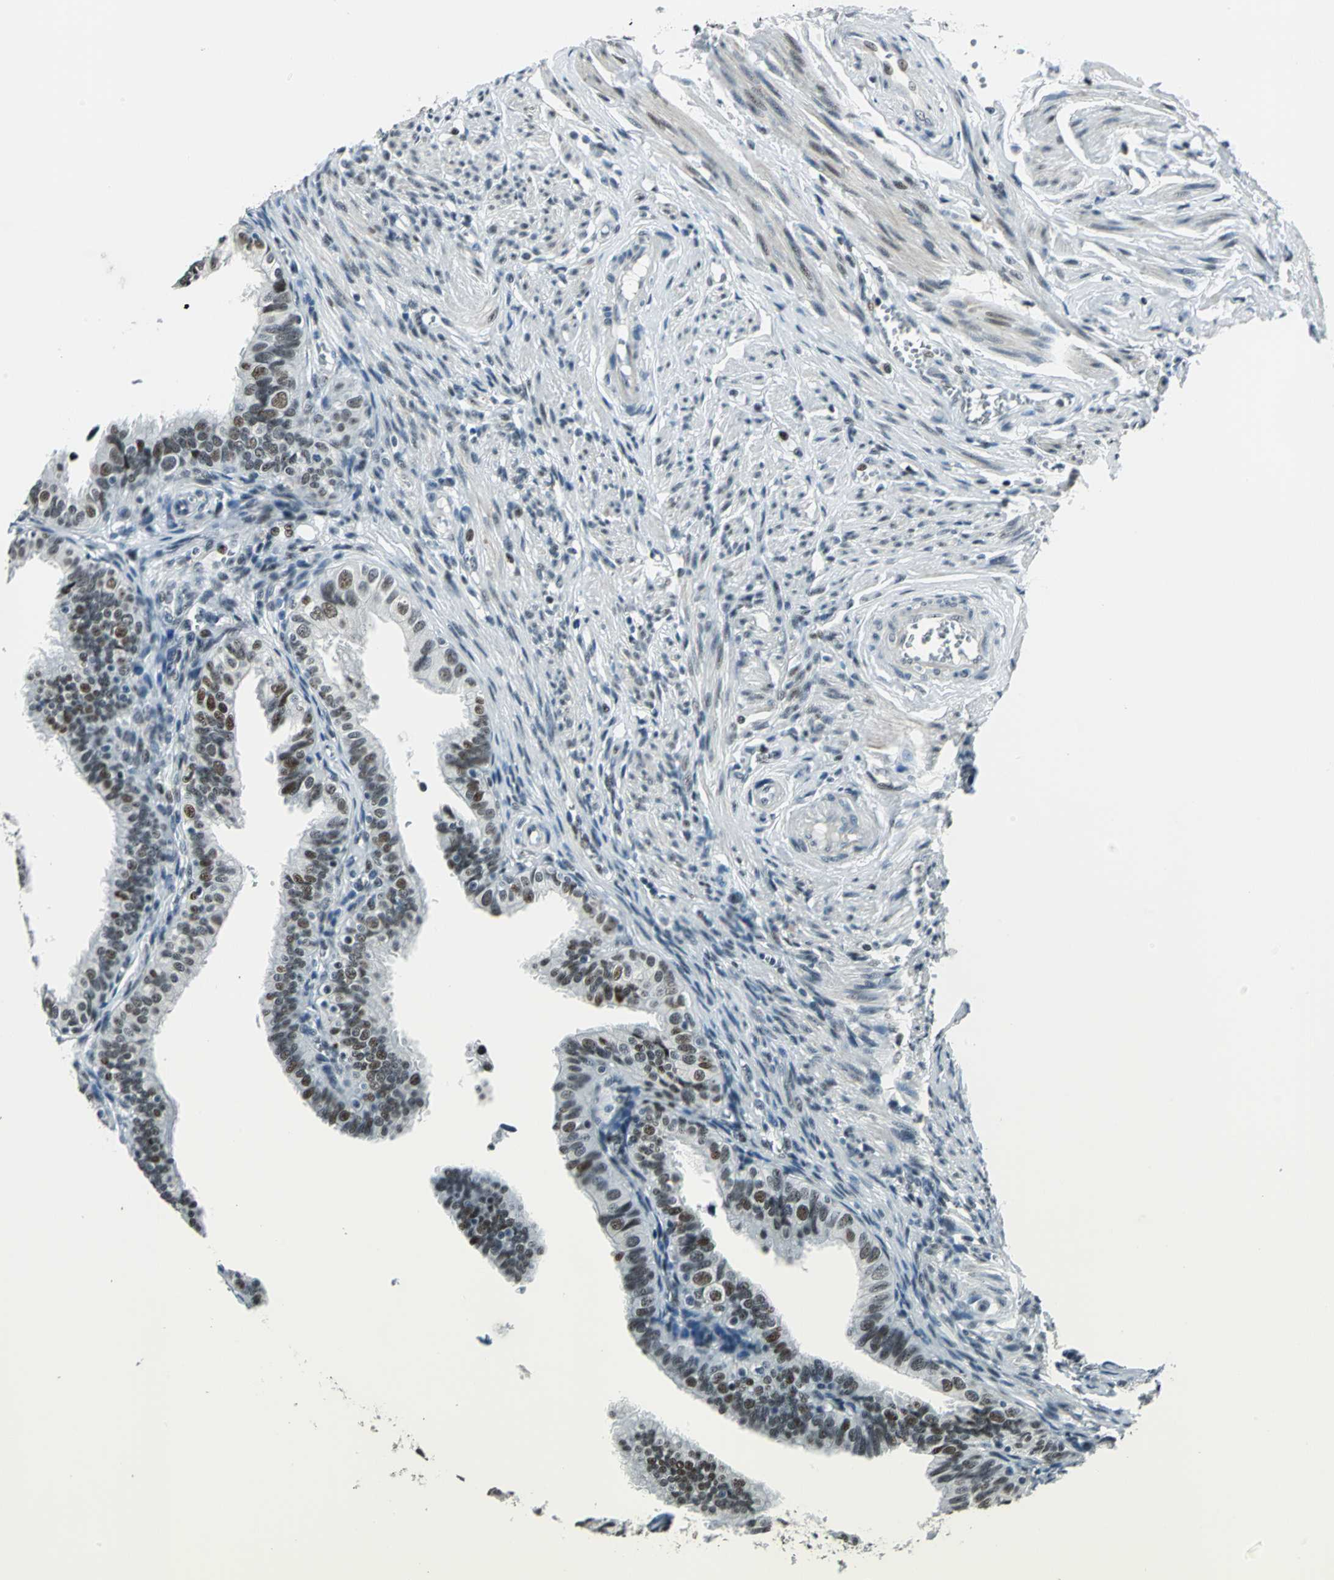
{"staining": {"intensity": "strong", "quantity": ">75%", "location": "nuclear"}, "tissue": "fallopian tube", "cell_type": "Glandular cells", "image_type": "normal", "snomed": [{"axis": "morphology", "description": "Normal tissue, NOS"}, {"axis": "topography", "description": "Fallopian tube"}], "caption": "A brown stain shows strong nuclear staining of a protein in glandular cells of benign fallopian tube. The staining is performed using DAB brown chromogen to label protein expression. The nuclei are counter-stained blue using hematoxylin.", "gene": "KAT6B", "patient": {"sex": "female", "age": 46}}